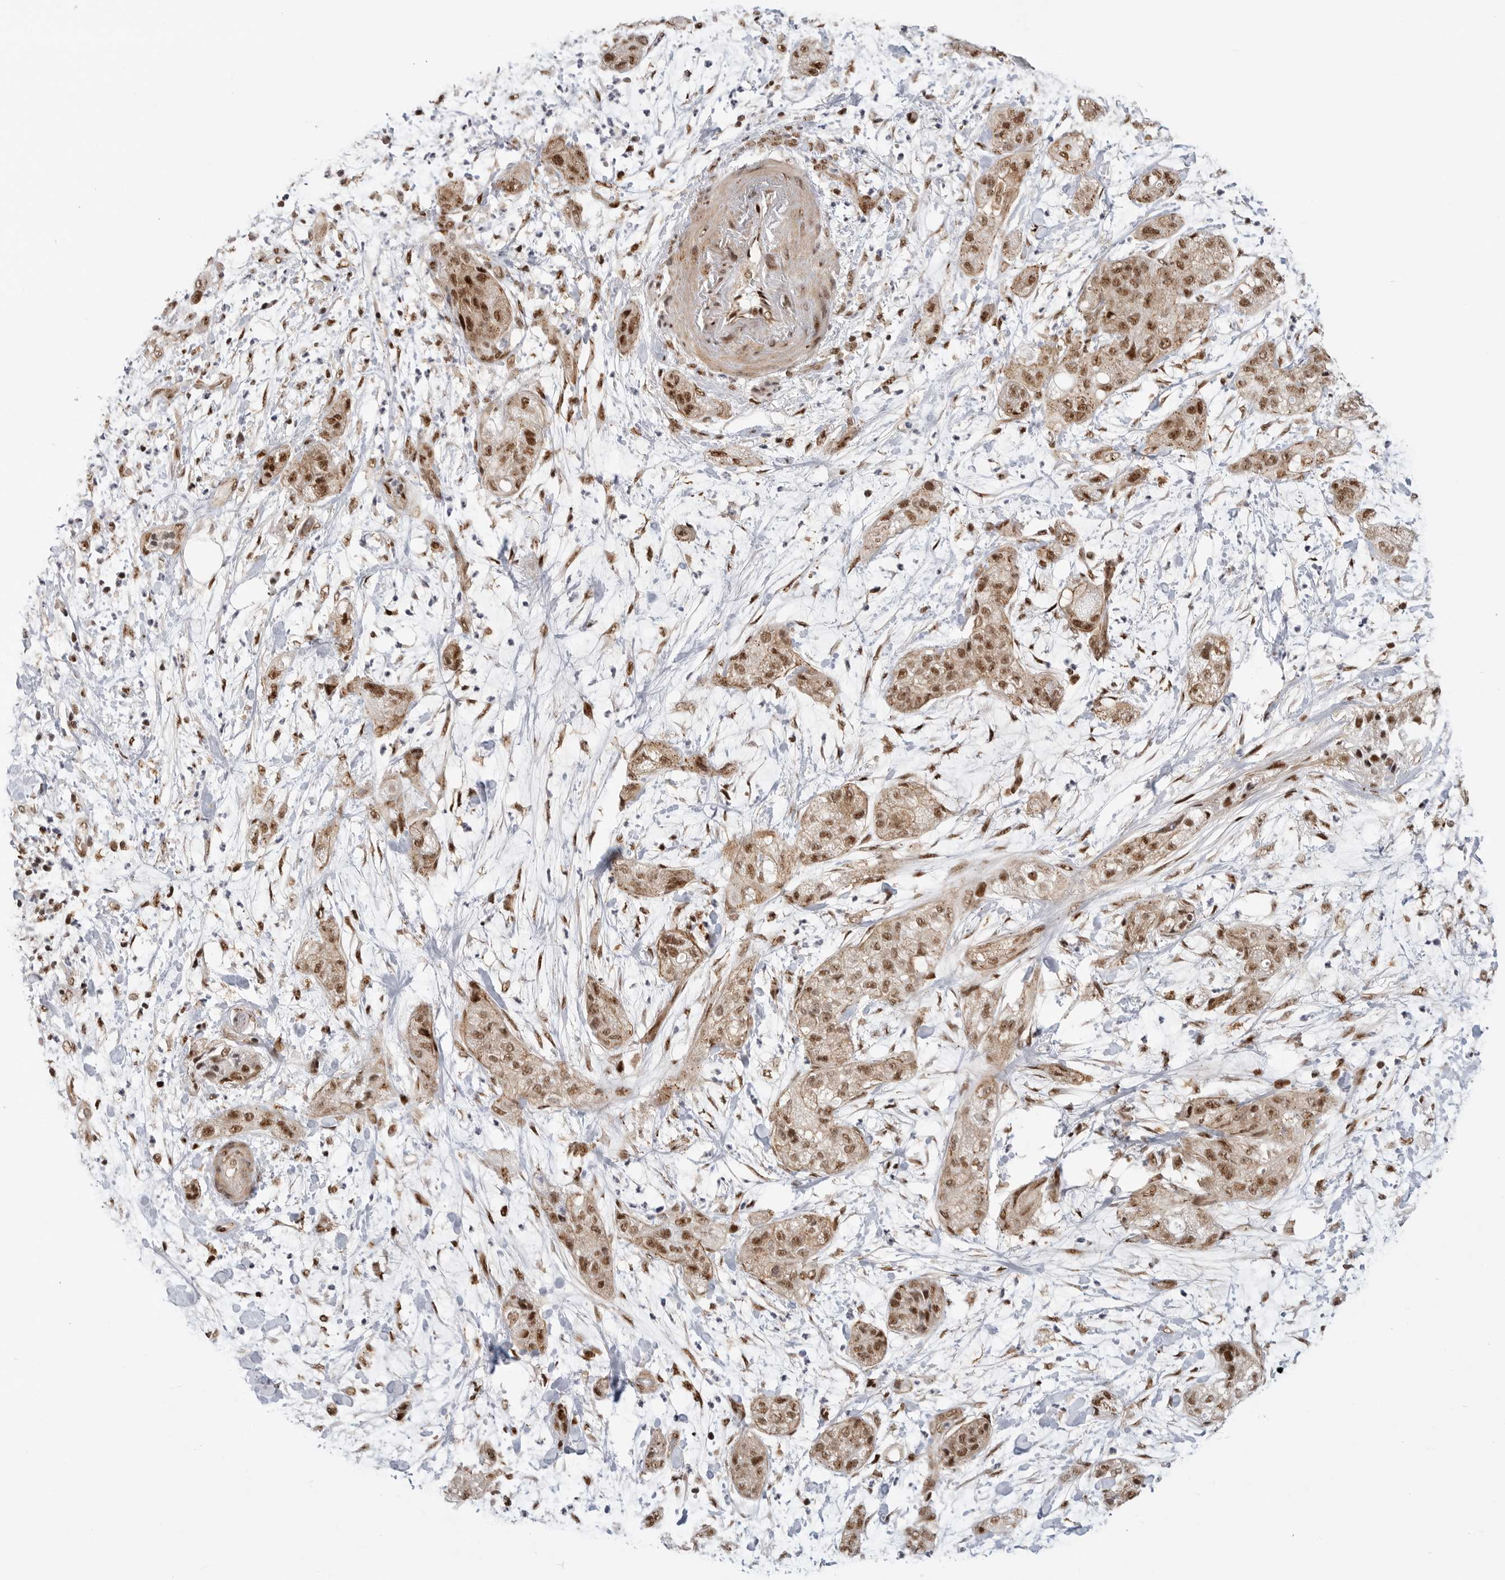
{"staining": {"intensity": "moderate", "quantity": ">75%", "location": "cytoplasmic/membranous,nuclear"}, "tissue": "pancreatic cancer", "cell_type": "Tumor cells", "image_type": "cancer", "snomed": [{"axis": "morphology", "description": "Adenocarcinoma, NOS"}, {"axis": "topography", "description": "Pancreas"}], "caption": "A brown stain labels moderate cytoplasmic/membranous and nuclear staining of a protein in pancreatic adenocarcinoma tumor cells. (DAB (3,3'-diaminobenzidine) IHC, brown staining for protein, blue staining for nuclei).", "gene": "GPATCH2", "patient": {"sex": "female", "age": 78}}